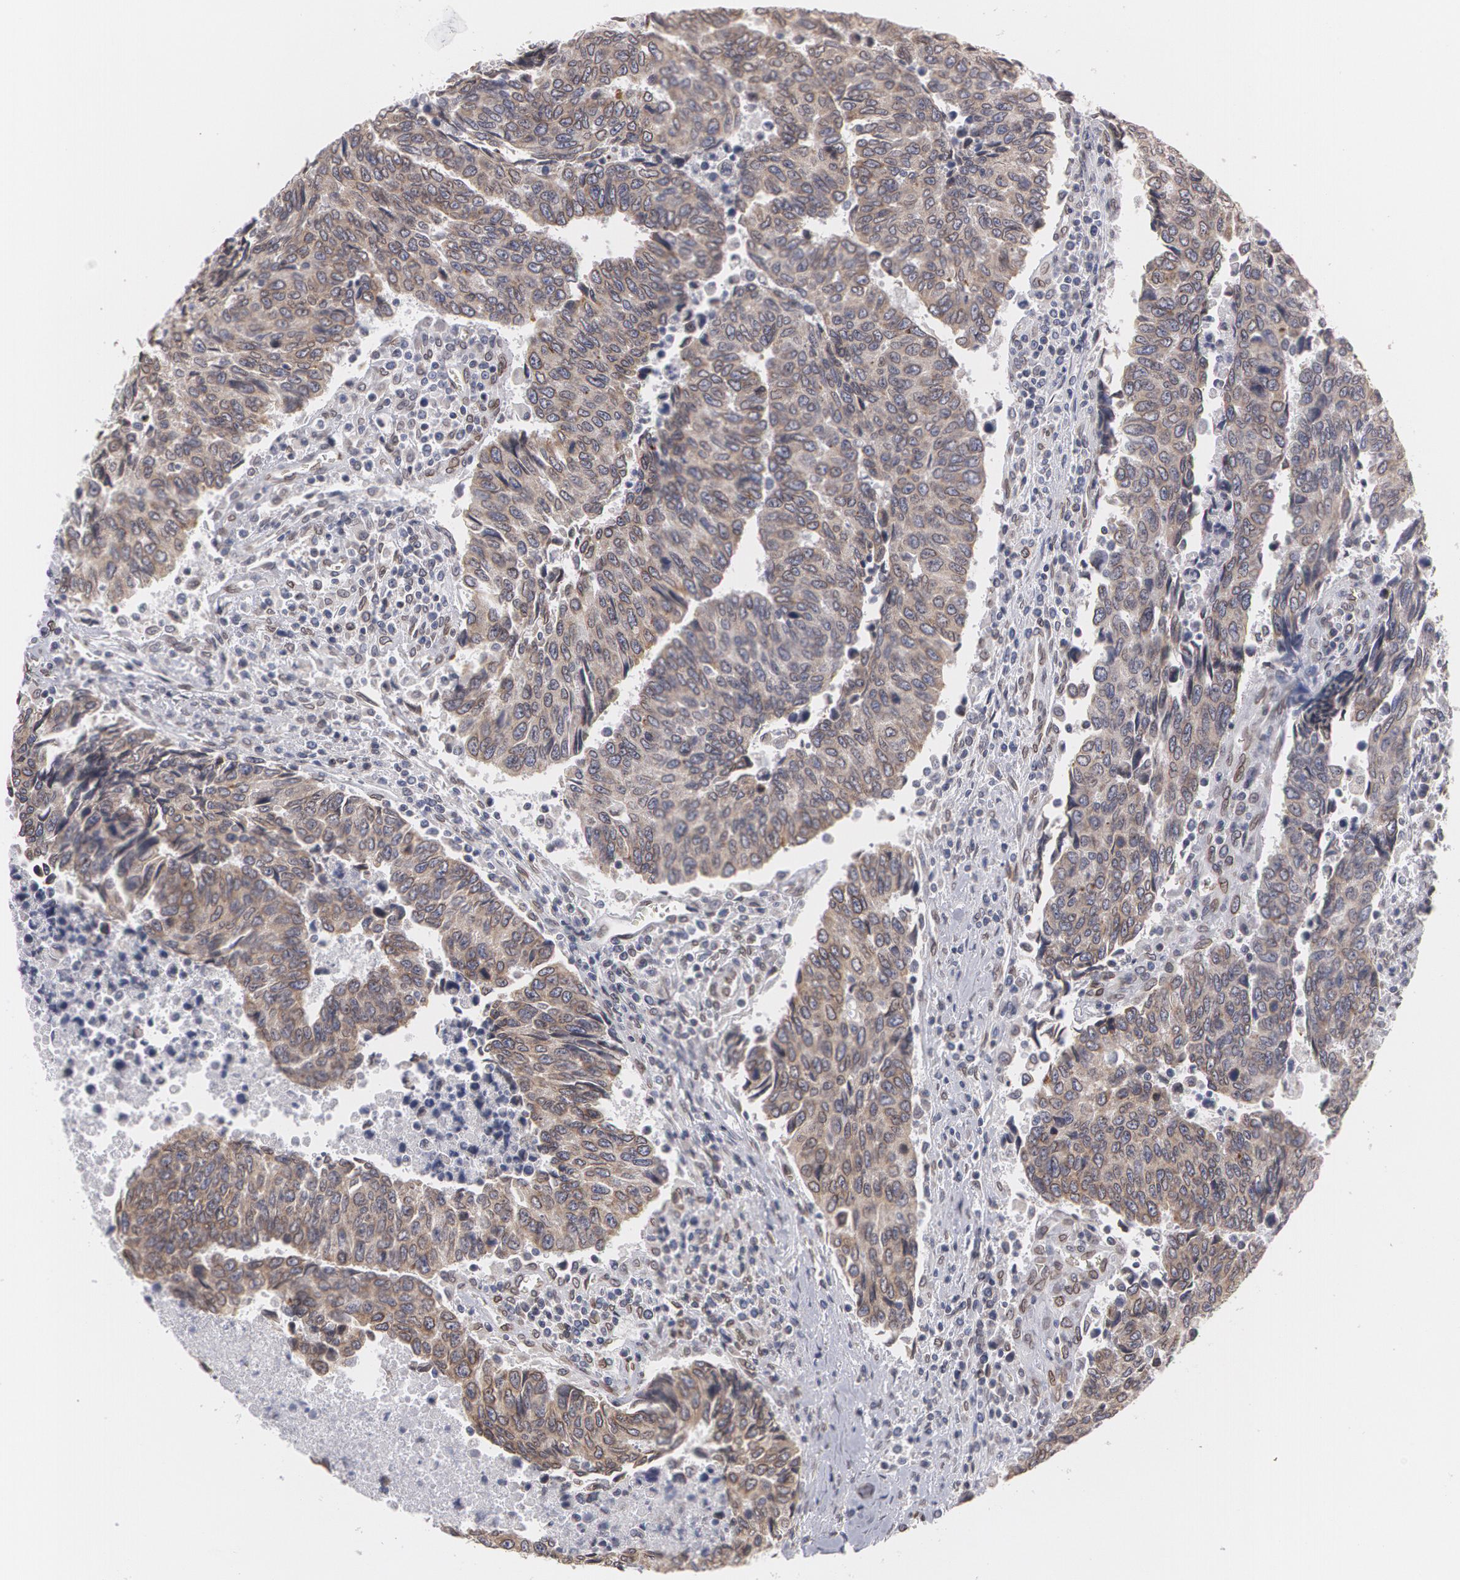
{"staining": {"intensity": "weak", "quantity": ">75%", "location": "cytoplasmic/membranous"}, "tissue": "urothelial cancer", "cell_type": "Tumor cells", "image_type": "cancer", "snomed": [{"axis": "morphology", "description": "Urothelial carcinoma, High grade"}, {"axis": "topography", "description": "Urinary bladder"}], "caption": "A photomicrograph of human urothelial cancer stained for a protein reveals weak cytoplasmic/membranous brown staining in tumor cells.", "gene": "EMD", "patient": {"sex": "male", "age": 86}}